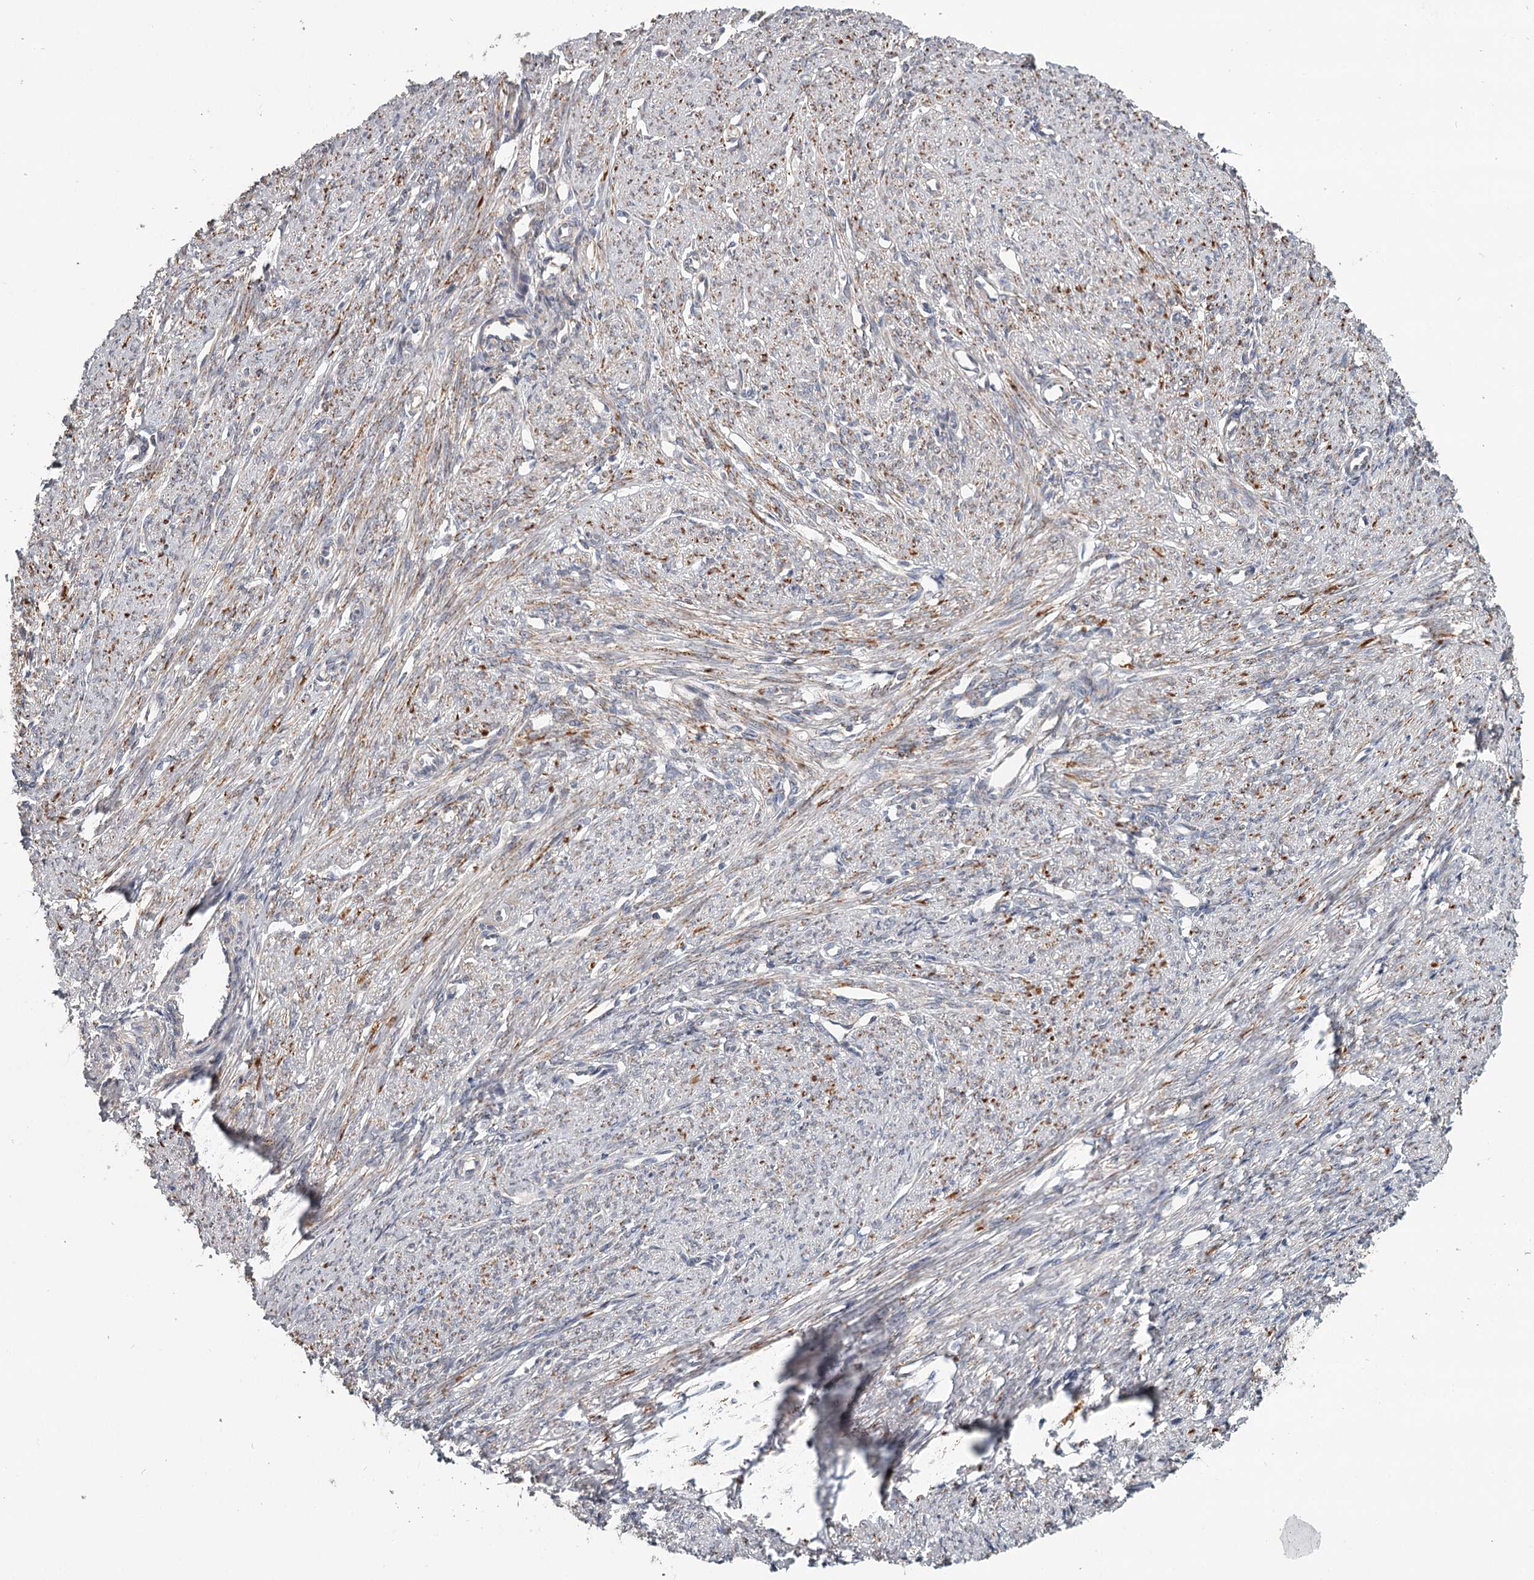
{"staining": {"intensity": "weak", "quantity": "<25%", "location": "cytoplasmic/membranous"}, "tissue": "smooth muscle", "cell_type": "Smooth muscle cells", "image_type": "normal", "snomed": [{"axis": "morphology", "description": "Normal tissue, NOS"}, {"axis": "topography", "description": "Smooth muscle"}, {"axis": "topography", "description": "Uterus"}], "caption": "IHC micrograph of normal human smooth muscle stained for a protein (brown), which displays no staining in smooth muscle cells.", "gene": "CDC123", "patient": {"sex": "female", "age": 59}}